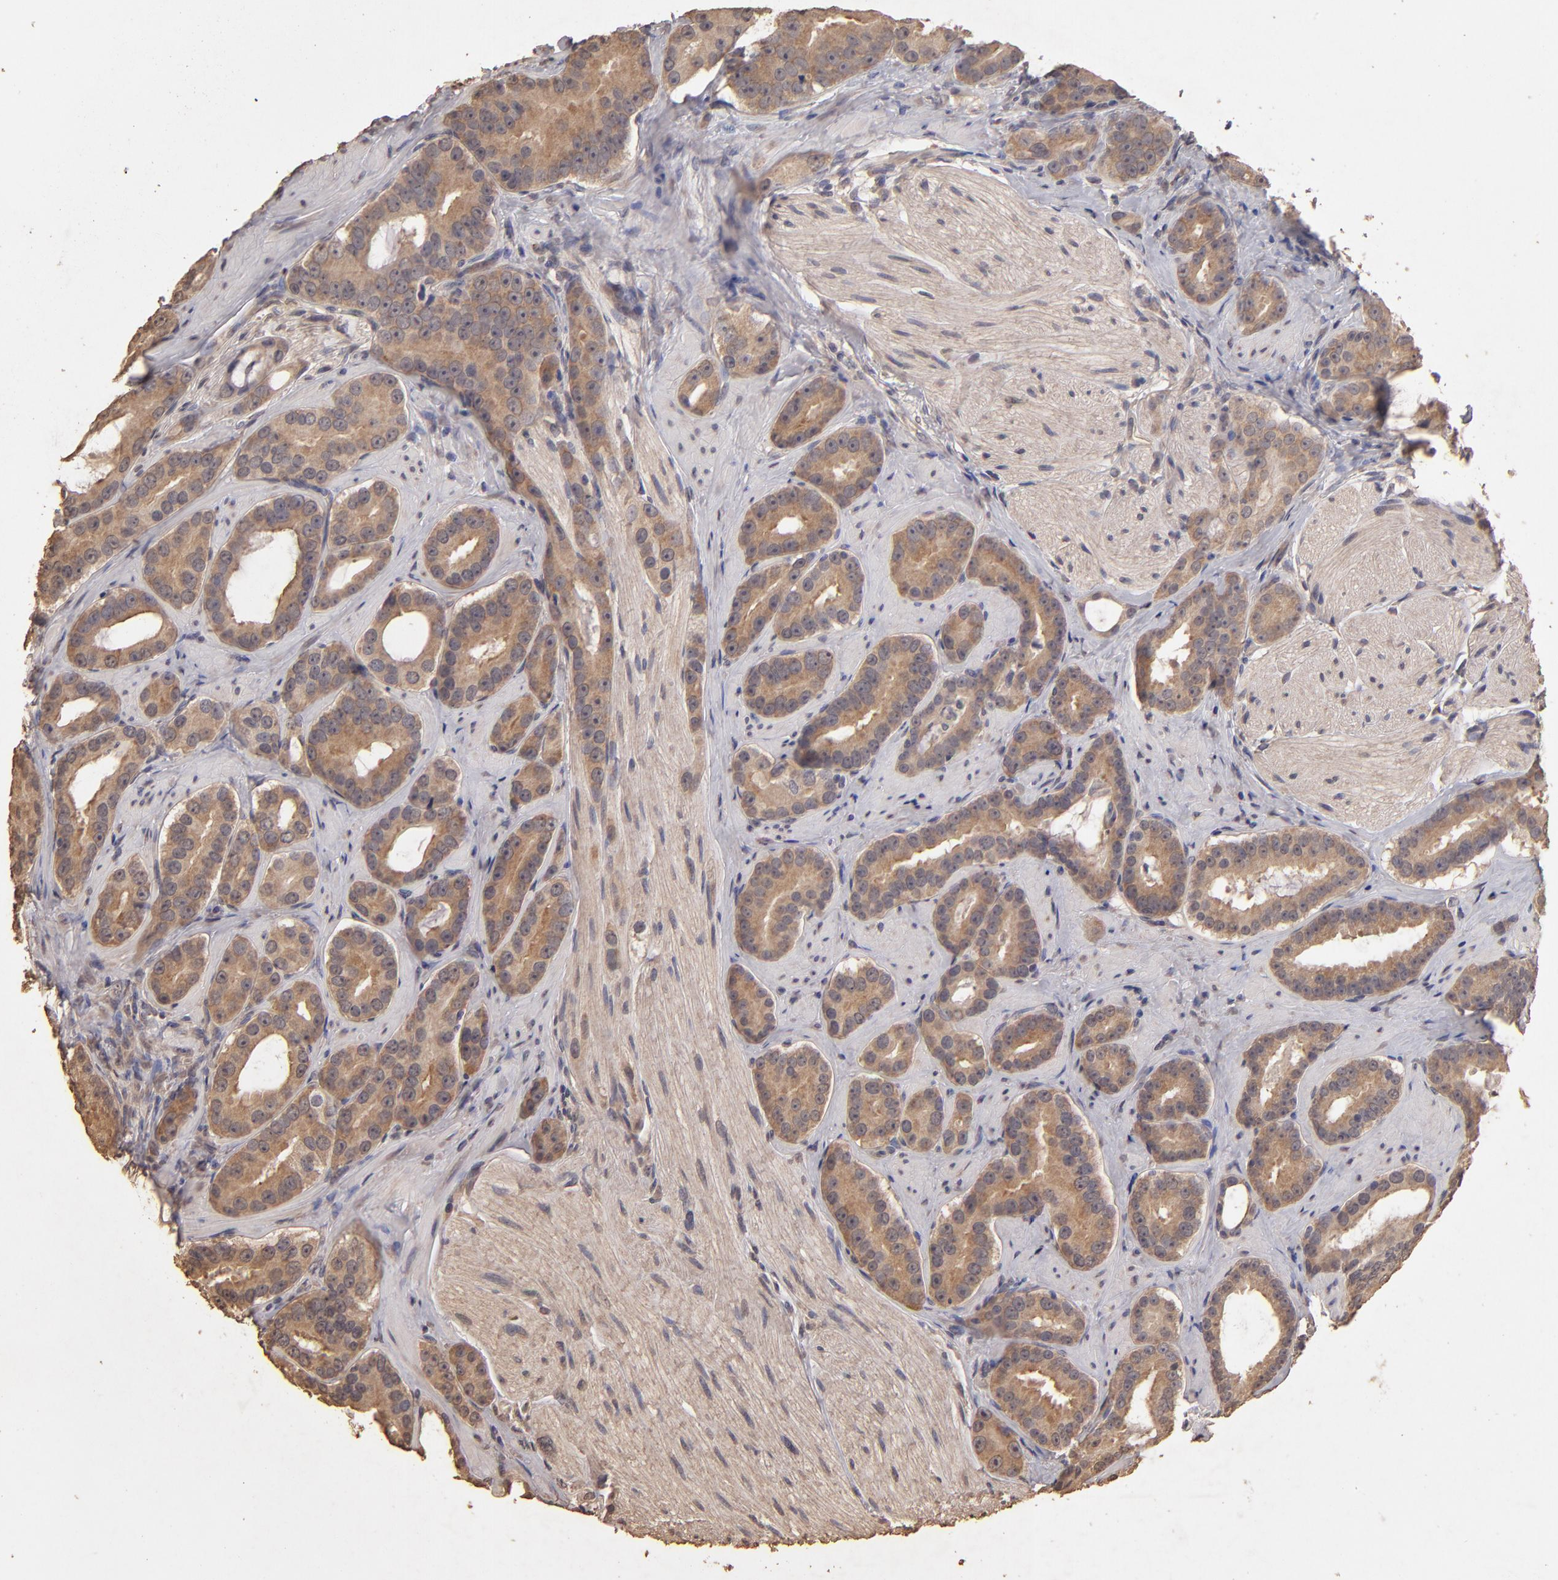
{"staining": {"intensity": "moderate", "quantity": ">75%", "location": "cytoplasmic/membranous"}, "tissue": "prostate cancer", "cell_type": "Tumor cells", "image_type": "cancer", "snomed": [{"axis": "morphology", "description": "Adenocarcinoma, Low grade"}, {"axis": "topography", "description": "Prostate"}], "caption": "A high-resolution photomicrograph shows immunohistochemistry (IHC) staining of prostate cancer (adenocarcinoma (low-grade)), which exhibits moderate cytoplasmic/membranous staining in about >75% of tumor cells. The protein is stained brown, and the nuclei are stained in blue (DAB (3,3'-diaminobenzidine) IHC with brightfield microscopy, high magnification).", "gene": "OPHN1", "patient": {"sex": "male", "age": 59}}